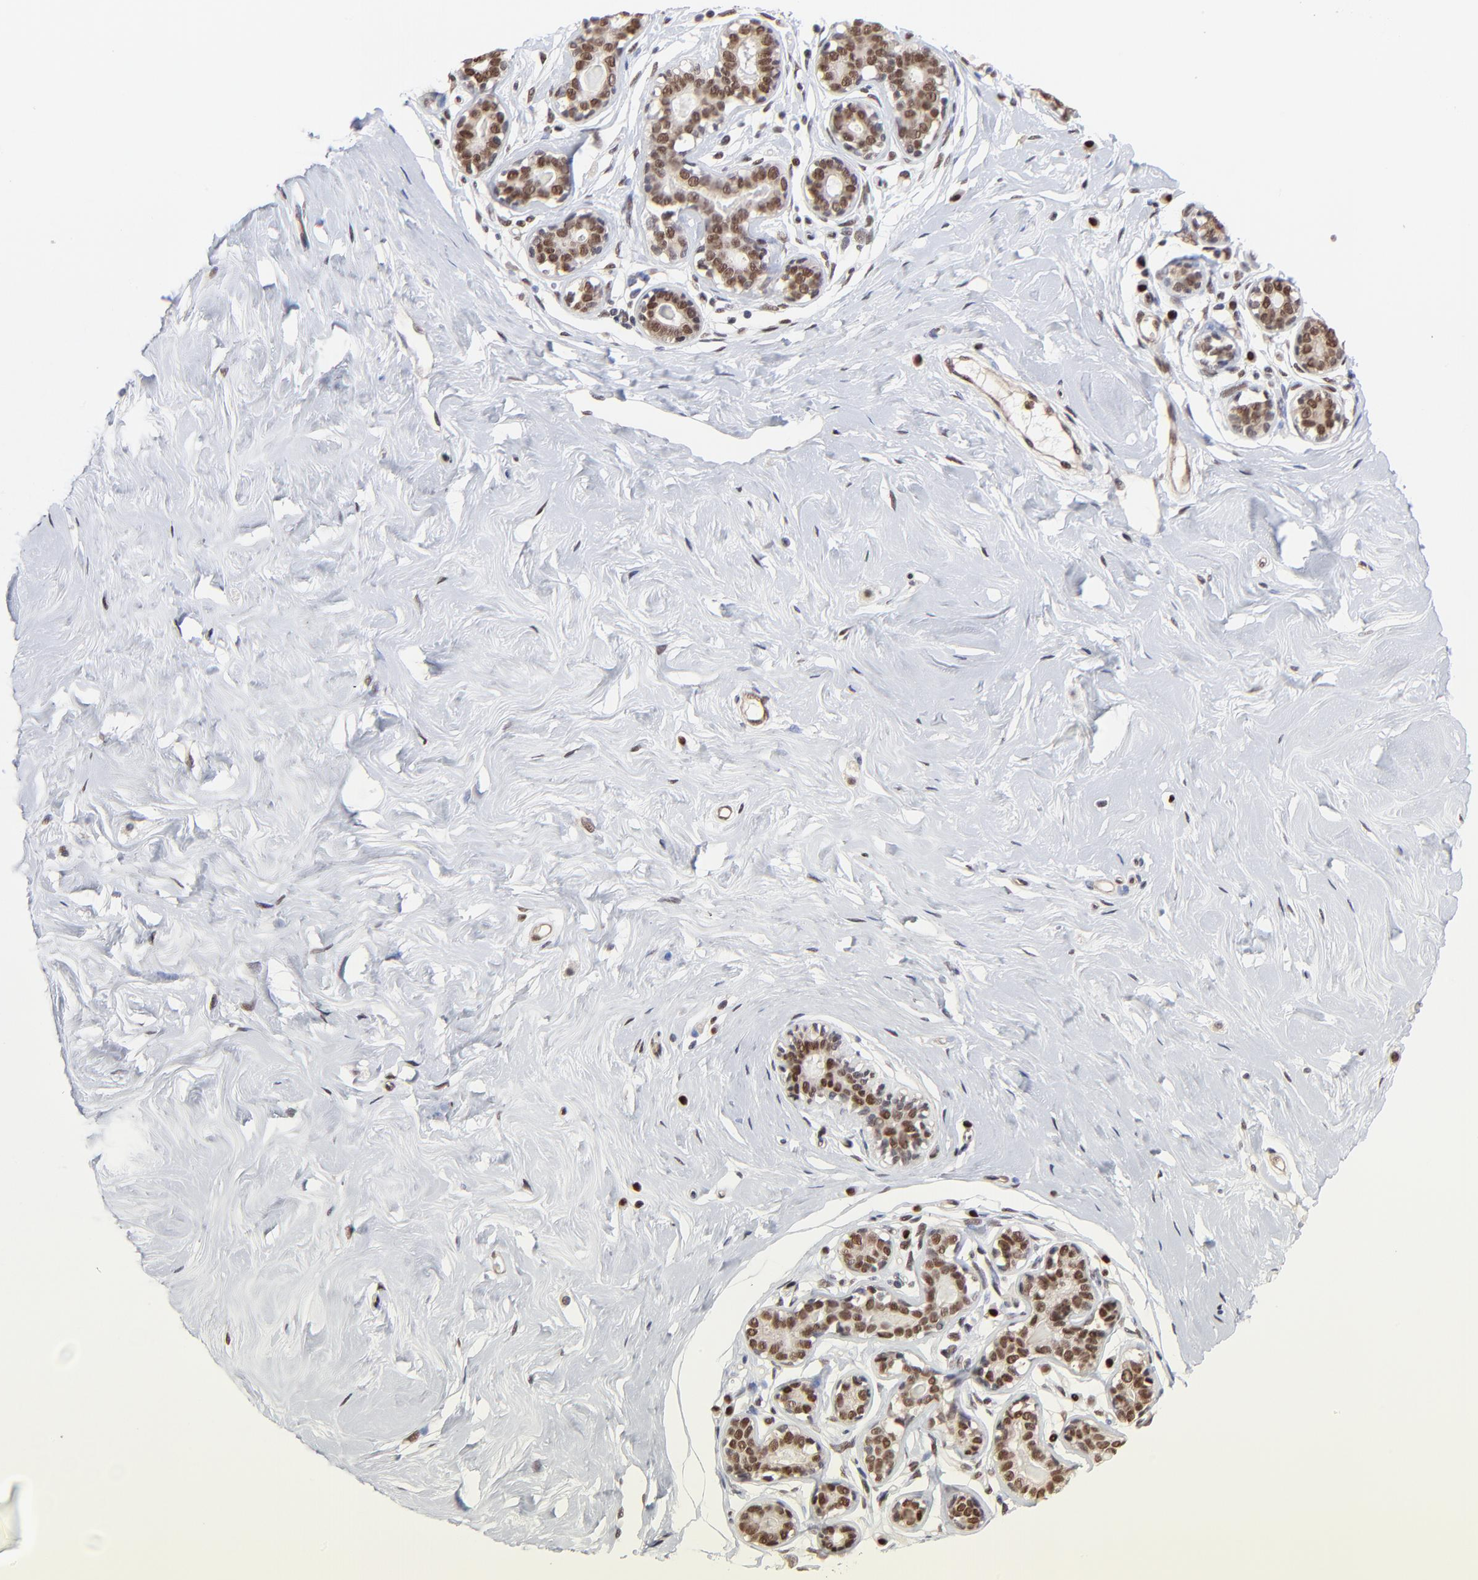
{"staining": {"intensity": "moderate", "quantity": ">75%", "location": "nuclear"}, "tissue": "breast", "cell_type": "Adipocytes", "image_type": "normal", "snomed": [{"axis": "morphology", "description": "Normal tissue, NOS"}, {"axis": "topography", "description": "Breast"}], "caption": "Immunohistochemical staining of unremarkable human breast reveals moderate nuclear protein positivity in about >75% of adipocytes.", "gene": "DSN1", "patient": {"sex": "female", "age": 23}}